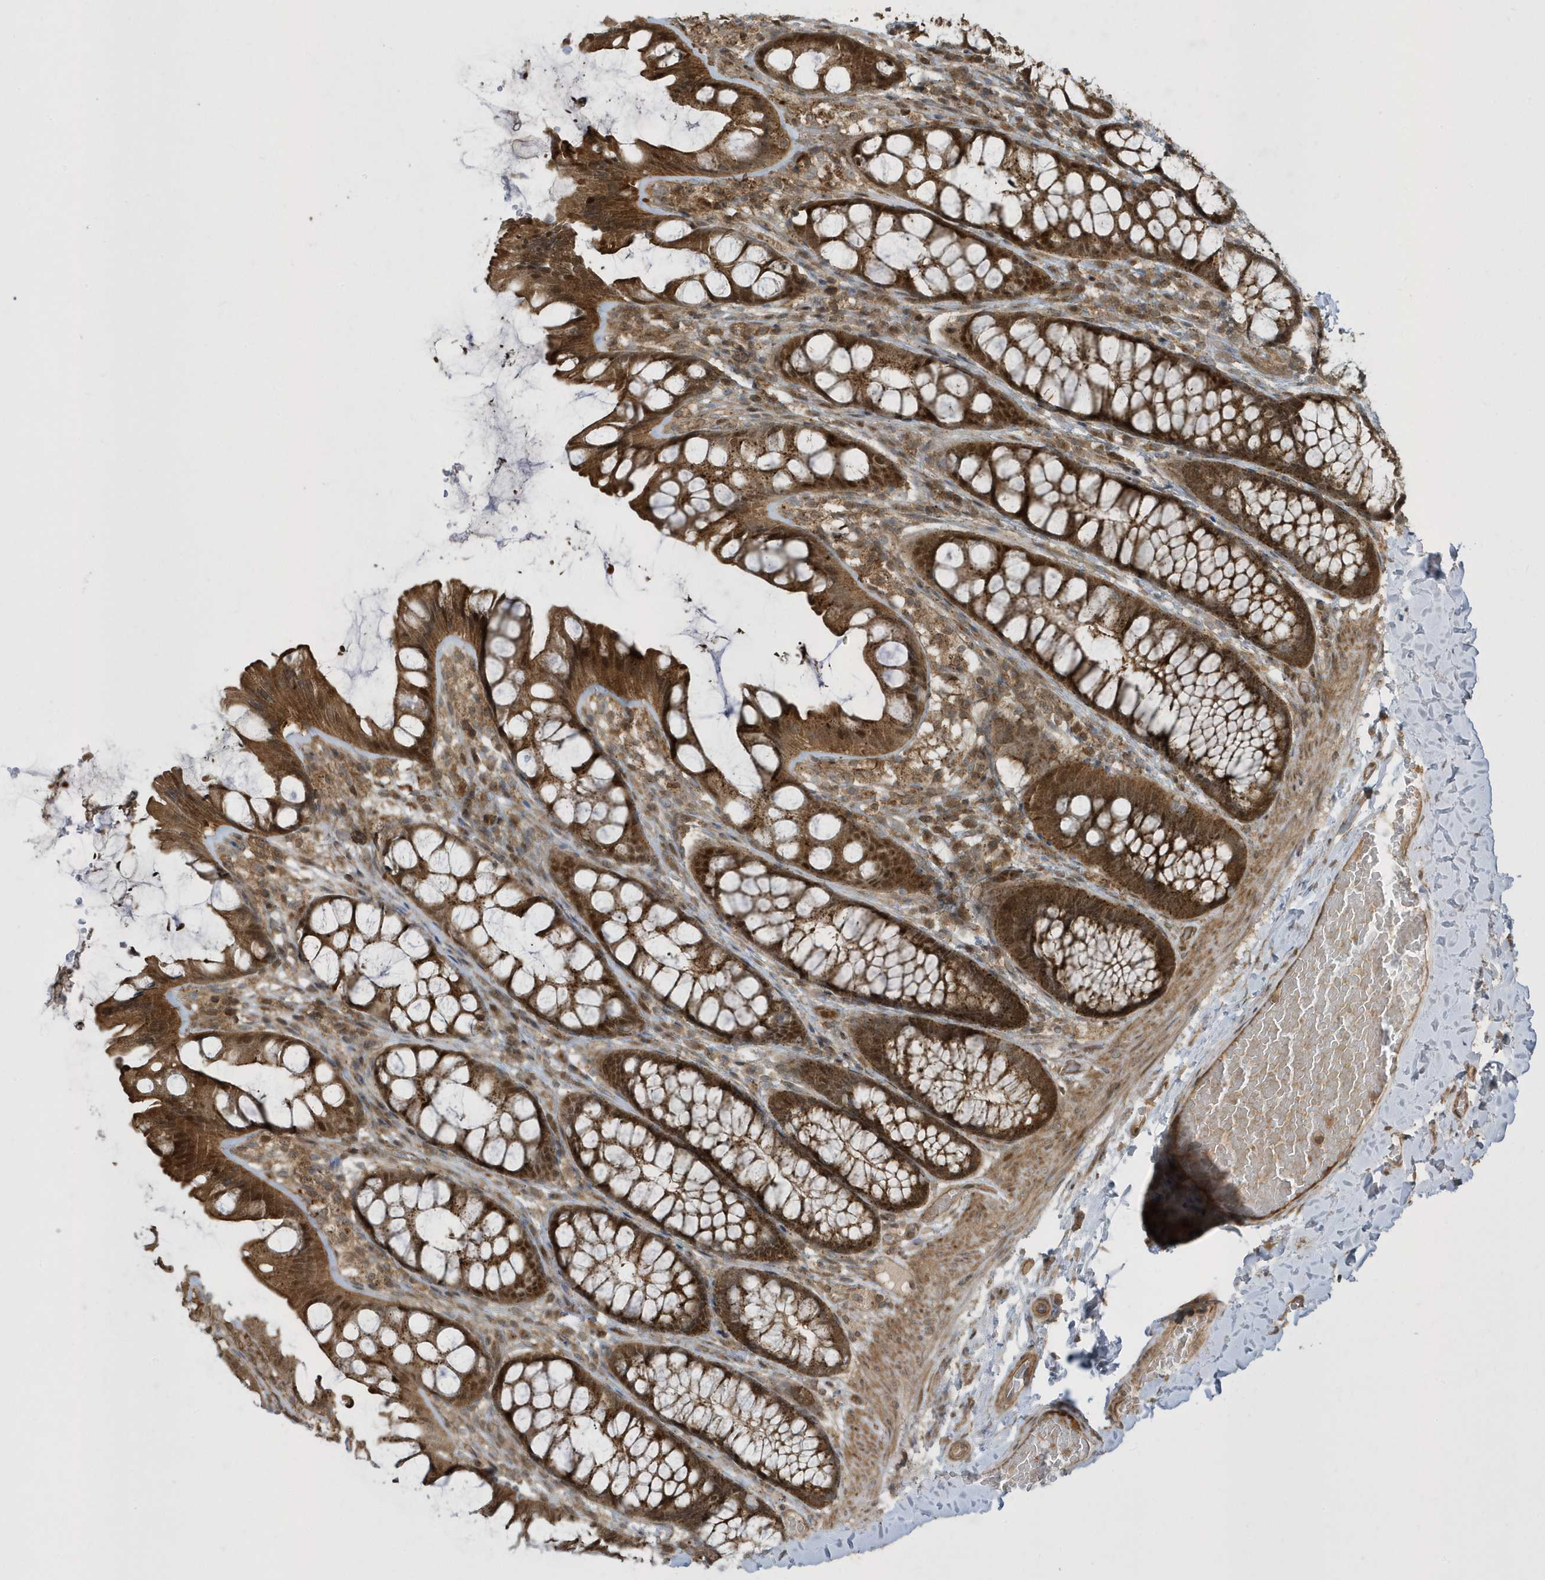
{"staining": {"intensity": "moderate", "quantity": ">75%", "location": "cytoplasmic/membranous"}, "tissue": "colon", "cell_type": "Endothelial cells", "image_type": "normal", "snomed": [{"axis": "morphology", "description": "Normal tissue, NOS"}, {"axis": "topography", "description": "Colon"}], "caption": "Immunohistochemistry (IHC) histopathology image of normal colon stained for a protein (brown), which reveals medium levels of moderate cytoplasmic/membranous expression in about >75% of endothelial cells.", "gene": "STAMBP", "patient": {"sex": "male", "age": 47}}